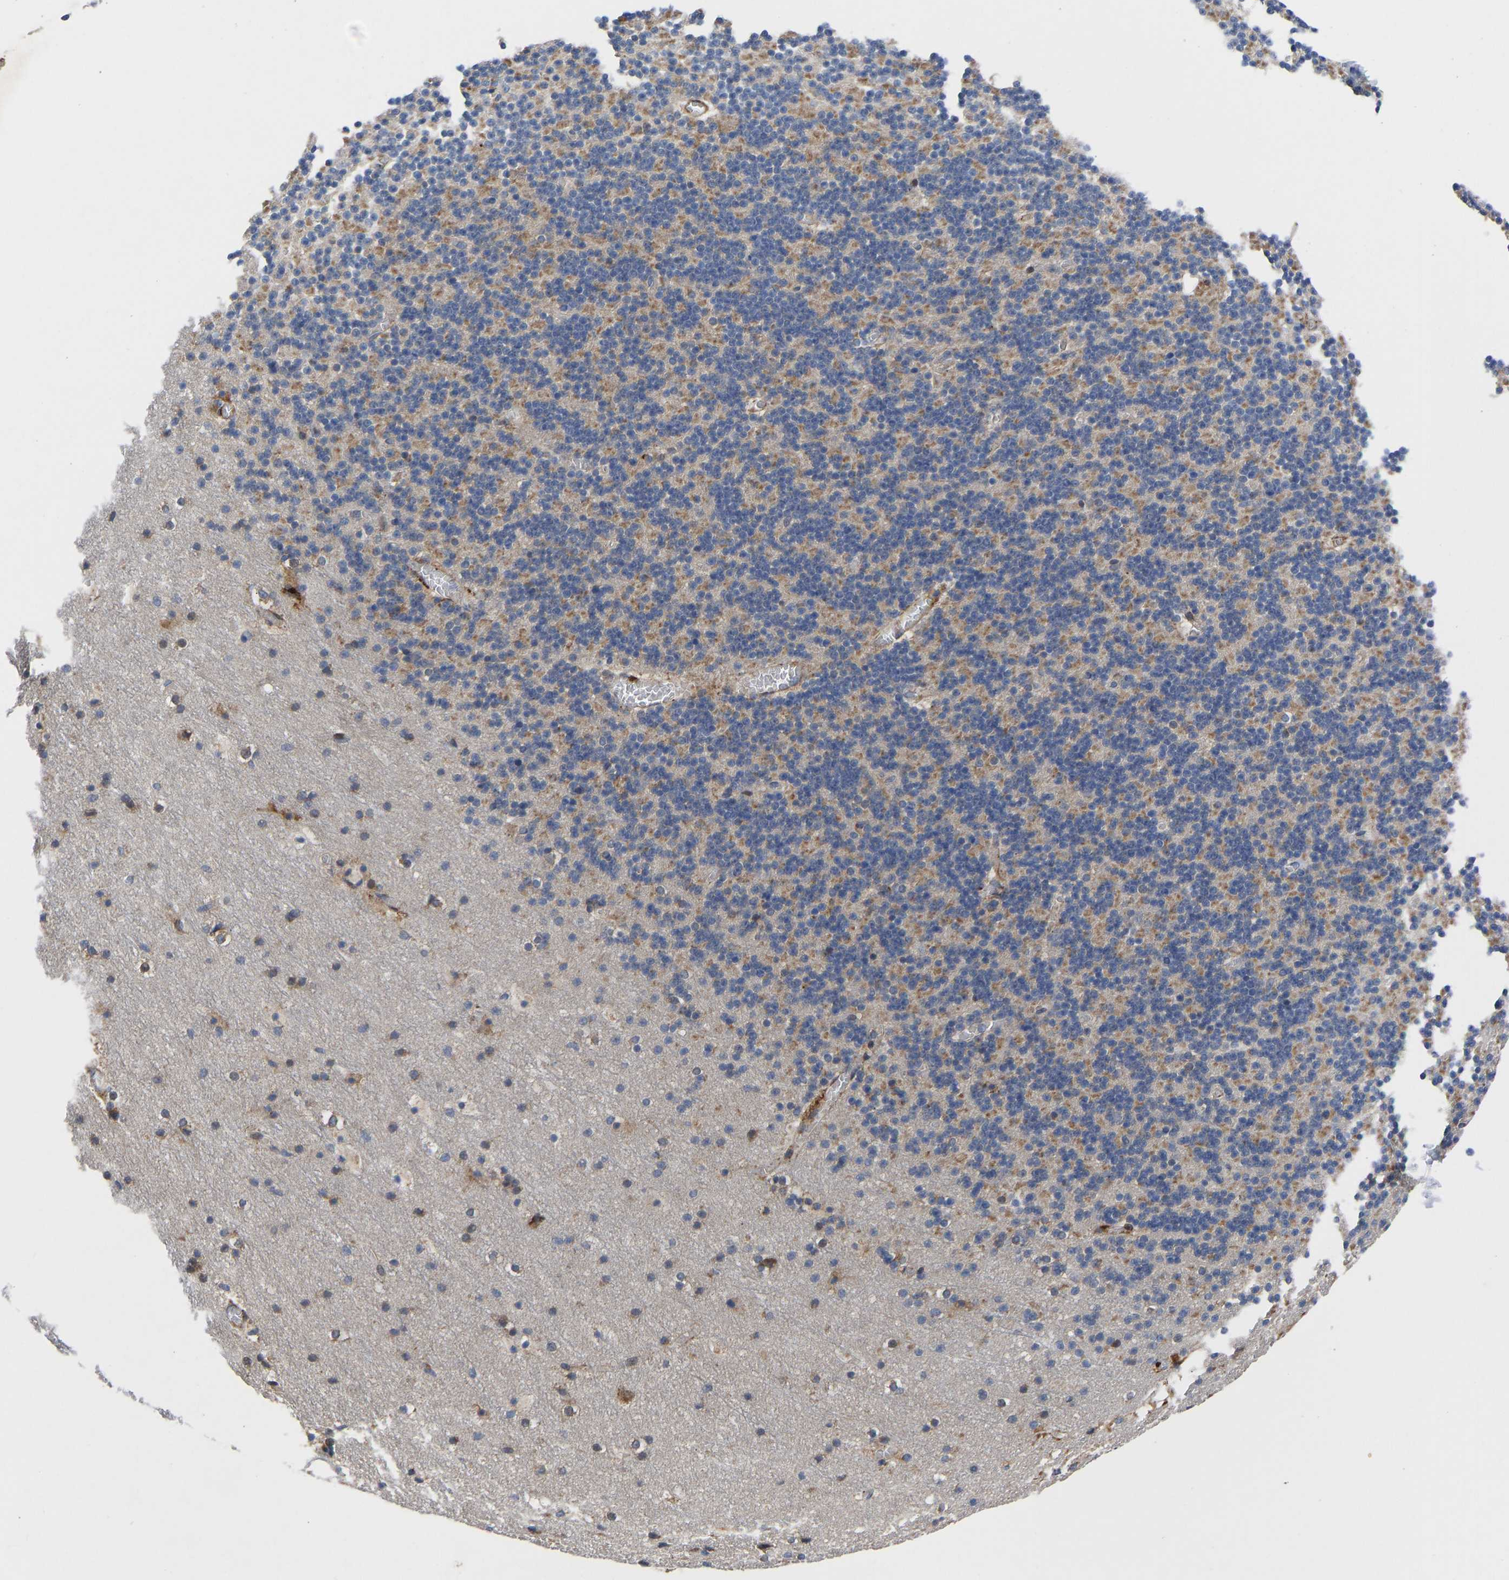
{"staining": {"intensity": "moderate", "quantity": "25%-75%", "location": "cytoplasmic/membranous"}, "tissue": "cerebellum", "cell_type": "Cells in granular layer", "image_type": "normal", "snomed": [{"axis": "morphology", "description": "Normal tissue, NOS"}, {"axis": "topography", "description": "Cerebellum"}], "caption": "Human cerebellum stained with a brown dye exhibits moderate cytoplasmic/membranous positive expression in about 25%-75% of cells in granular layer.", "gene": "TMEM38B", "patient": {"sex": "male", "age": 45}}